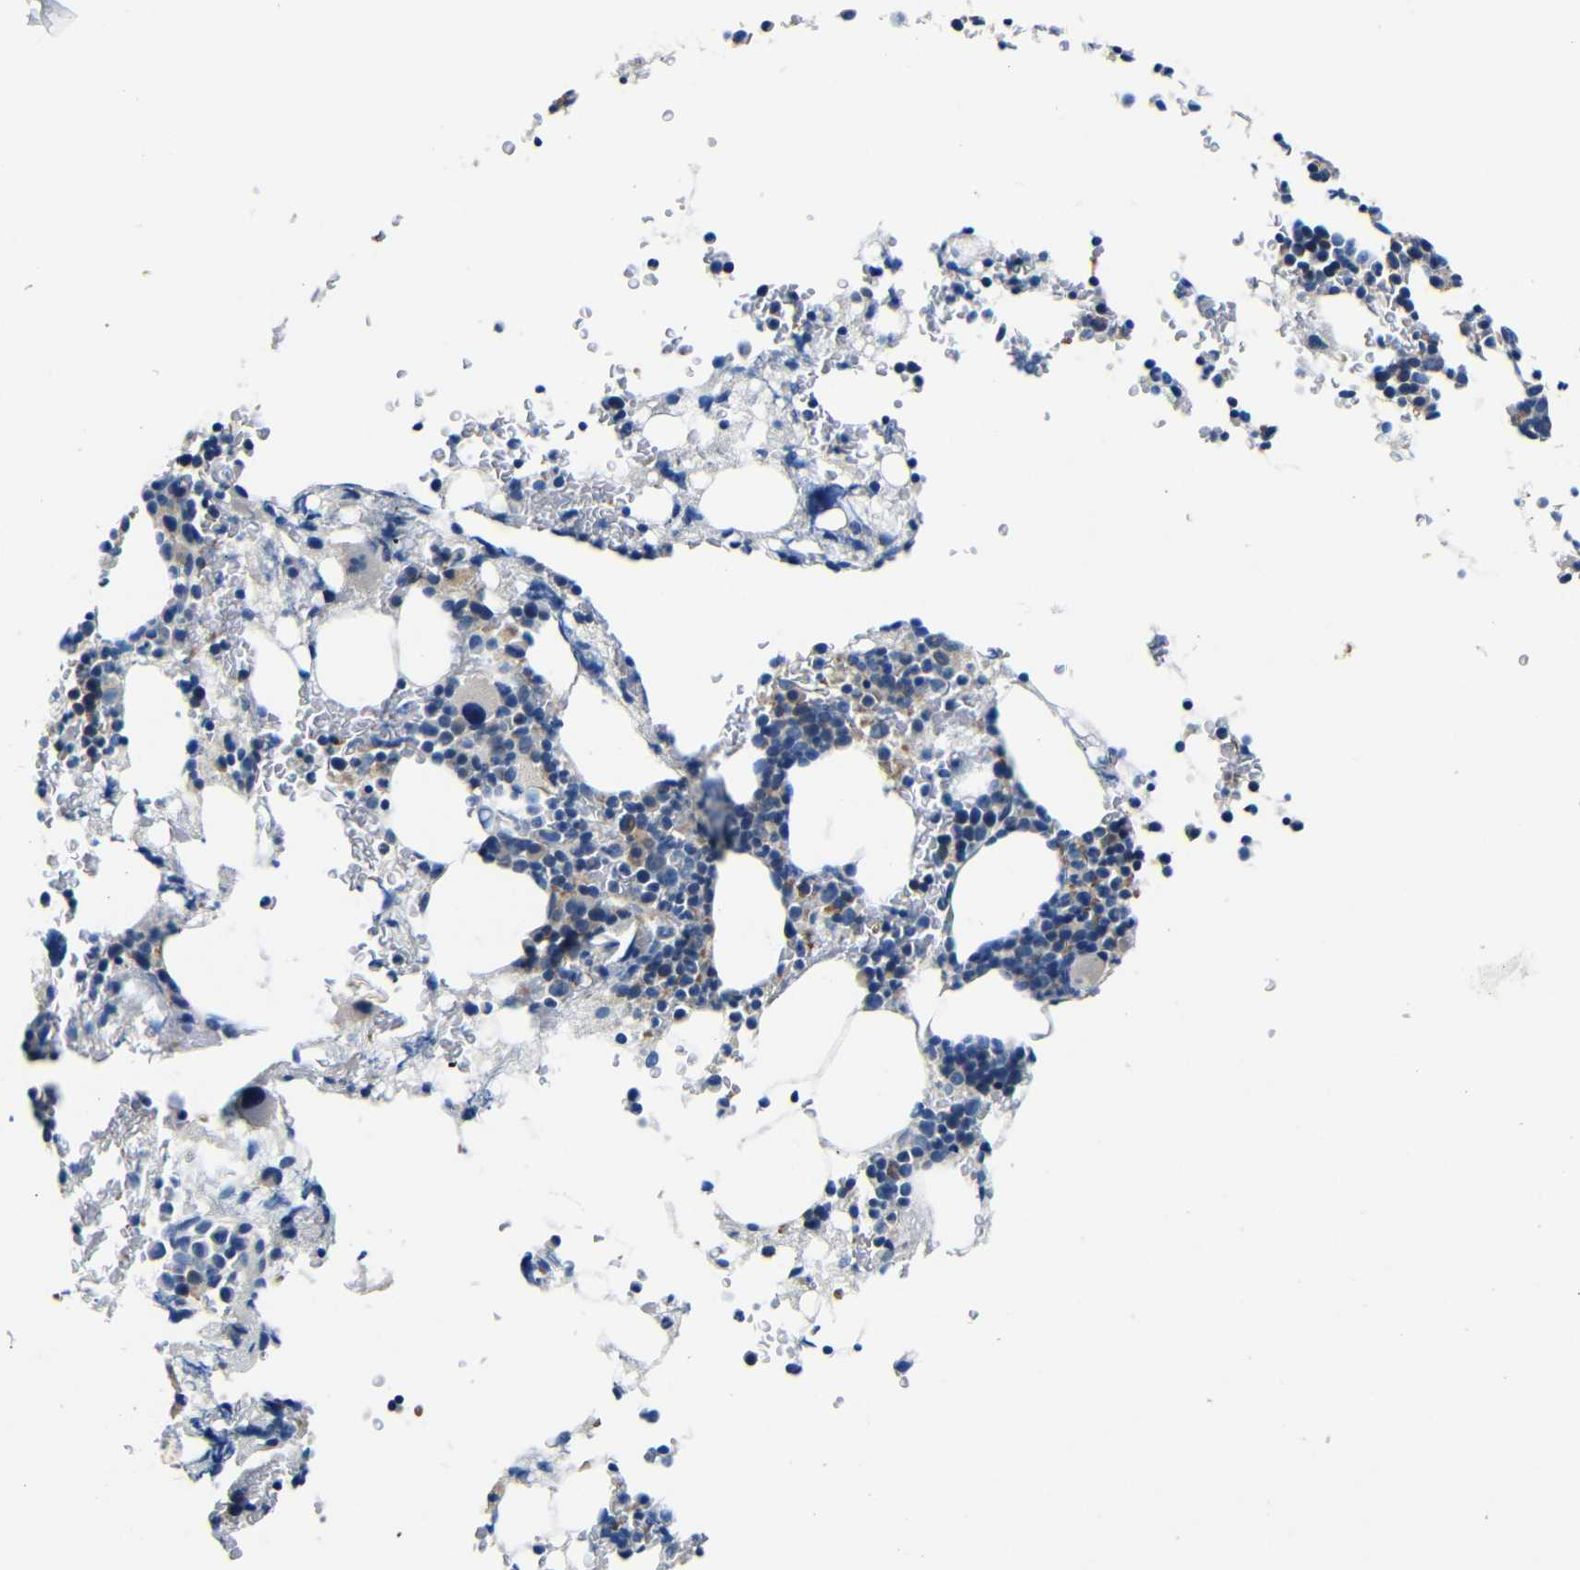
{"staining": {"intensity": "weak", "quantity": "<25%", "location": "cytoplasmic/membranous"}, "tissue": "bone marrow", "cell_type": "Hematopoietic cells", "image_type": "normal", "snomed": [{"axis": "morphology", "description": "Normal tissue, NOS"}, {"axis": "morphology", "description": "Inflammation, NOS"}, {"axis": "topography", "description": "Bone marrow"}], "caption": "There is no significant expression in hematopoietic cells of bone marrow. The staining is performed using DAB brown chromogen with nuclei counter-stained in using hematoxylin.", "gene": "TNFAIP1", "patient": {"sex": "female", "age": 84}}